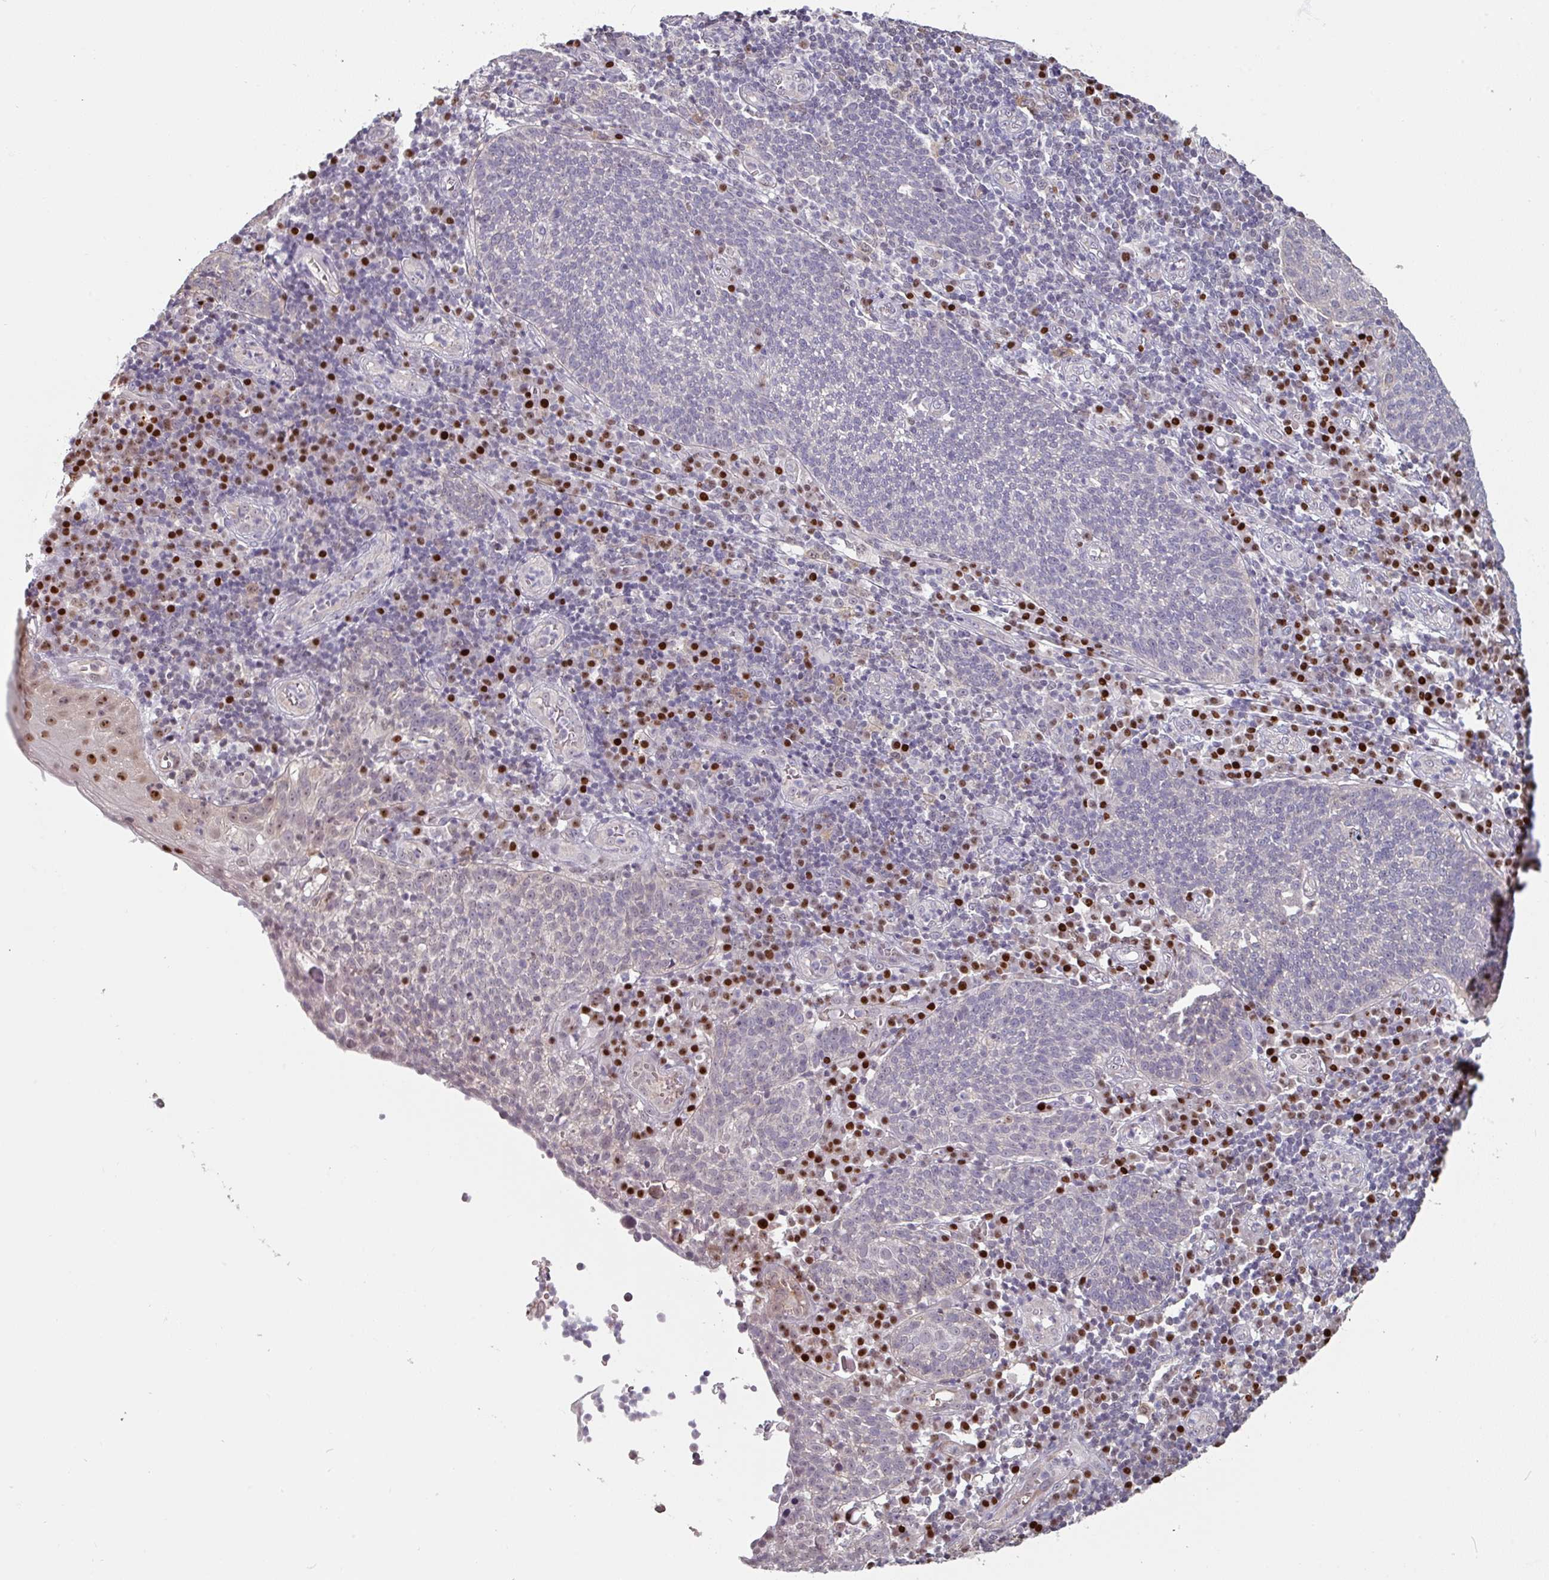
{"staining": {"intensity": "negative", "quantity": "none", "location": "none"}, "tissue": "cervical cancer", "cell_type": "Tumor cells", "image_type": "cancer", "snomed": [{"axis": "morphology", "description": "Squamous cell carcinoma, NOS"}, {"axis": "topography", "description": "Cervix"}], "caption": "Tumor cells show no significant protein expression in cervical cancer (squamous cell carcinoma).", "gene": "ZBTB6", "patient": {"sex": "female", "age": 34}}